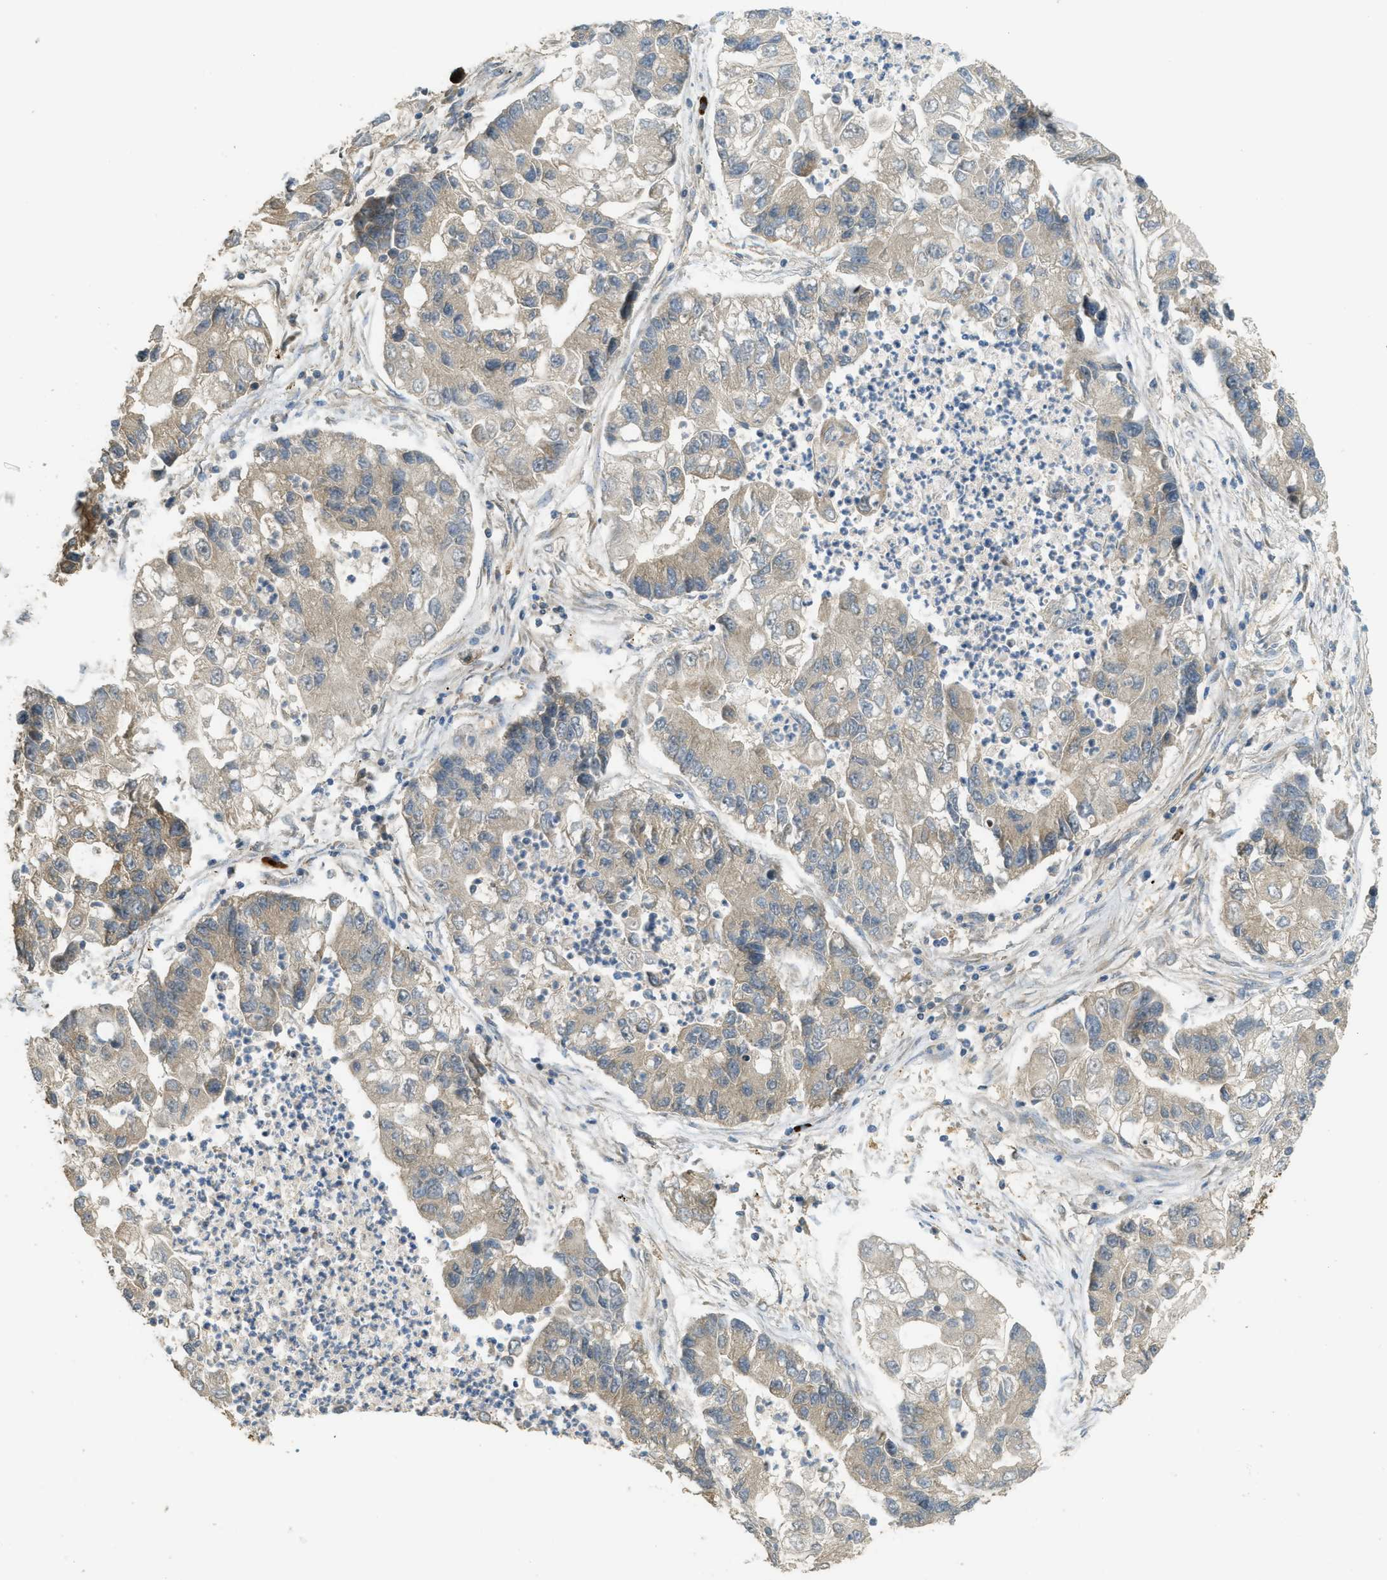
{"staining": {"intensity": "weak", "quantity": "<25%", "location": "cytoplasmic/membranous"}, "tissue": "lung cancer", "cell_type": "Tumor cells", "image_type": "cancer", "snomed": [{"axis": "morphology", "description": "Adenocarcinoma, NOS"}, {"axis": "topography", "description": "Lung"}], "caption": "Immunohistochemistry (IHC) of human adenocarcinoma (lung) displays no positivity in tumor cells. (DAB (3,3'-diaminobenzidine) immunohistochemistry visualized using brightfield microscopy, high magnification).", "gene": "IGF2BP2", "patient": {"sex": "female", "age": 51}}